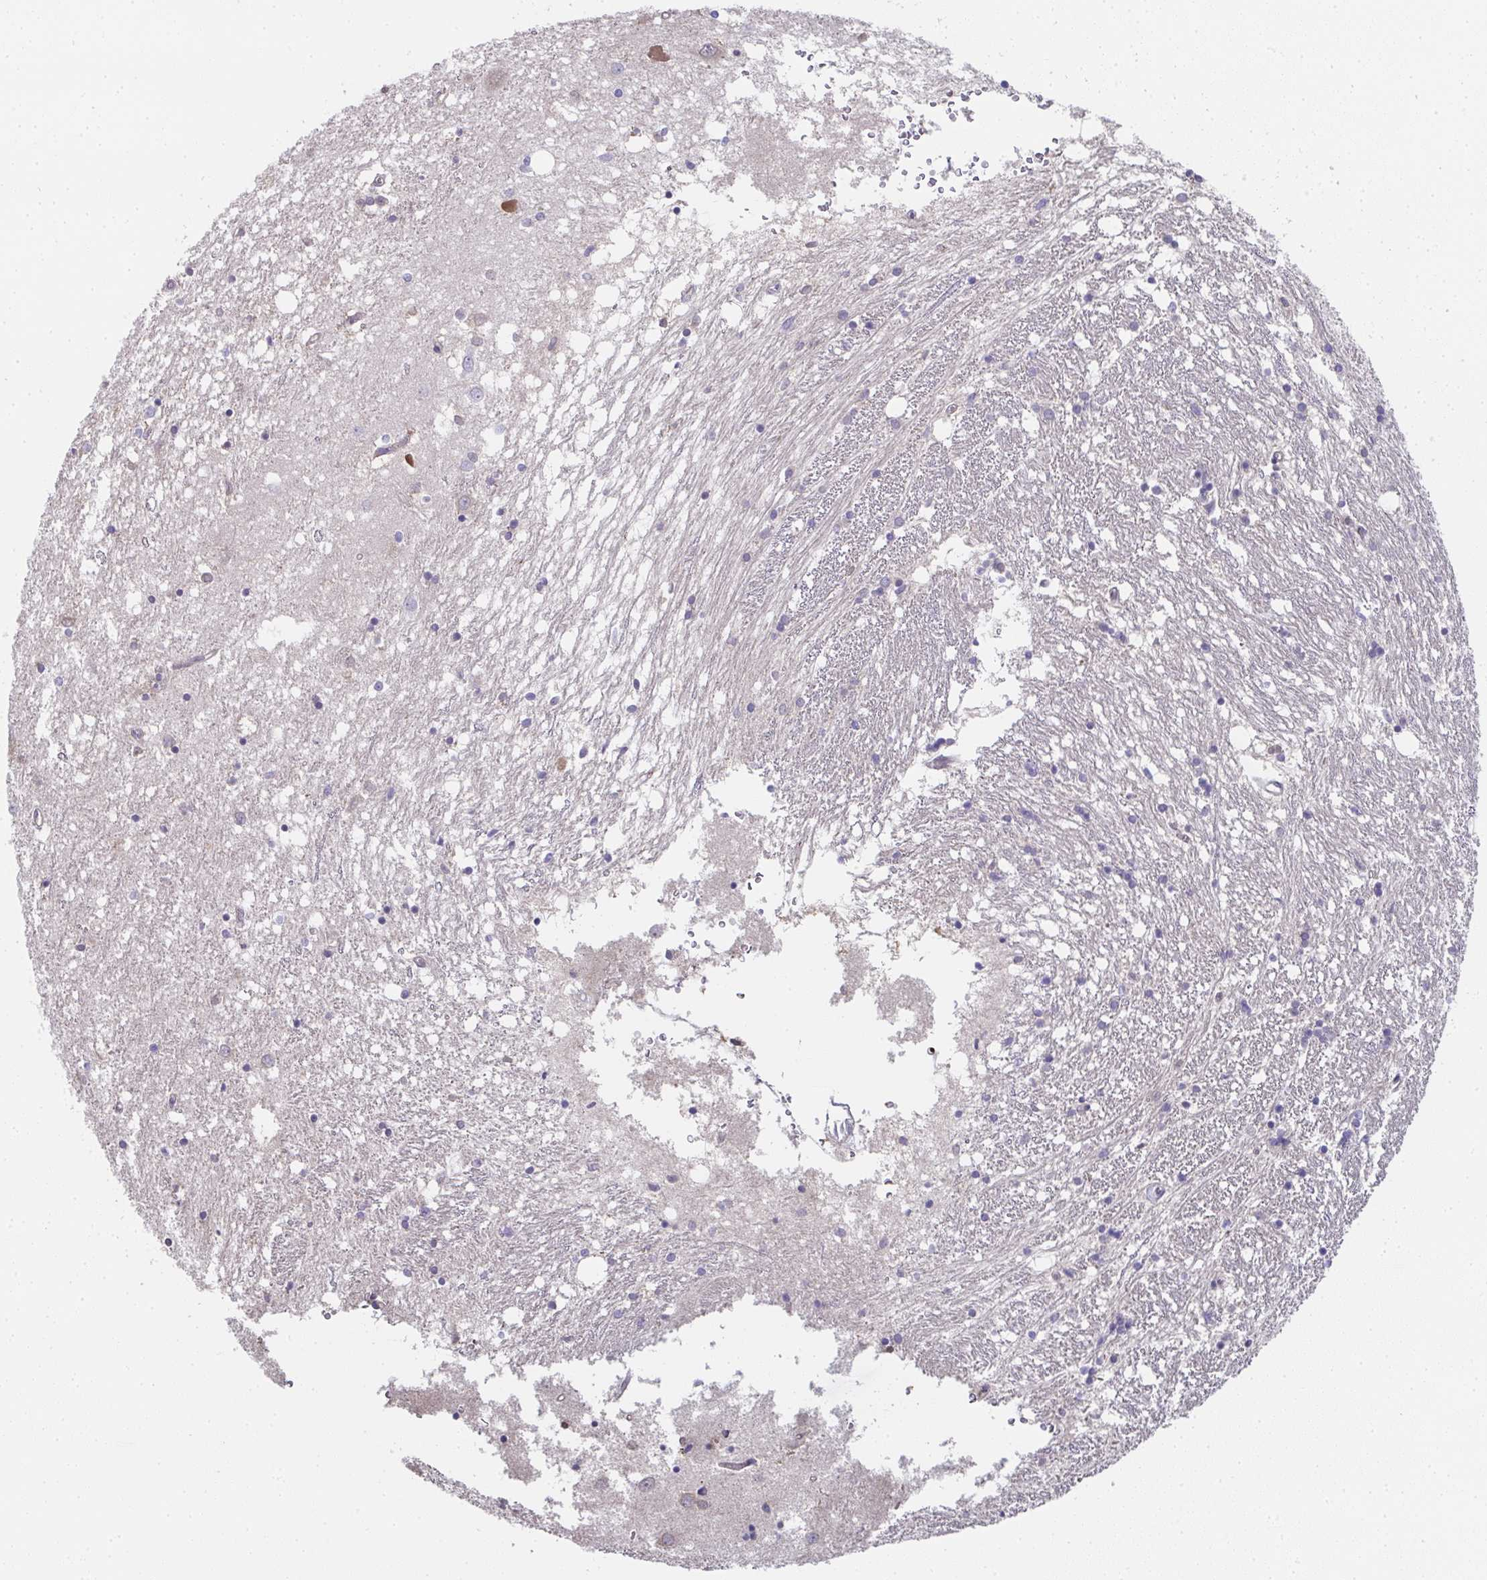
{"staining": {"intensity": "moderate", "quantity": "<25%", "location": "cytoplasmic/membranous"}, "tissue": "caudate", "cell_type": "Glial cells", "image_type": "normal", "snomed": [{"axis": "morphology", "description": "Normal tissue, NOS"}, {"axis": "topography", "description": "Lateral ventricle wall"}], "caption": "IHC micrograph of benign caudate: human caudate stained using immunohistochemistry shows low levels of moderate protein expression localized specifically in the cytoplasmic/membranous of glial cells, appearing as a cytoplasmic/membranous brown color.", "gene": "RBP1", "patient": {"sex": "male", "age": 70}}